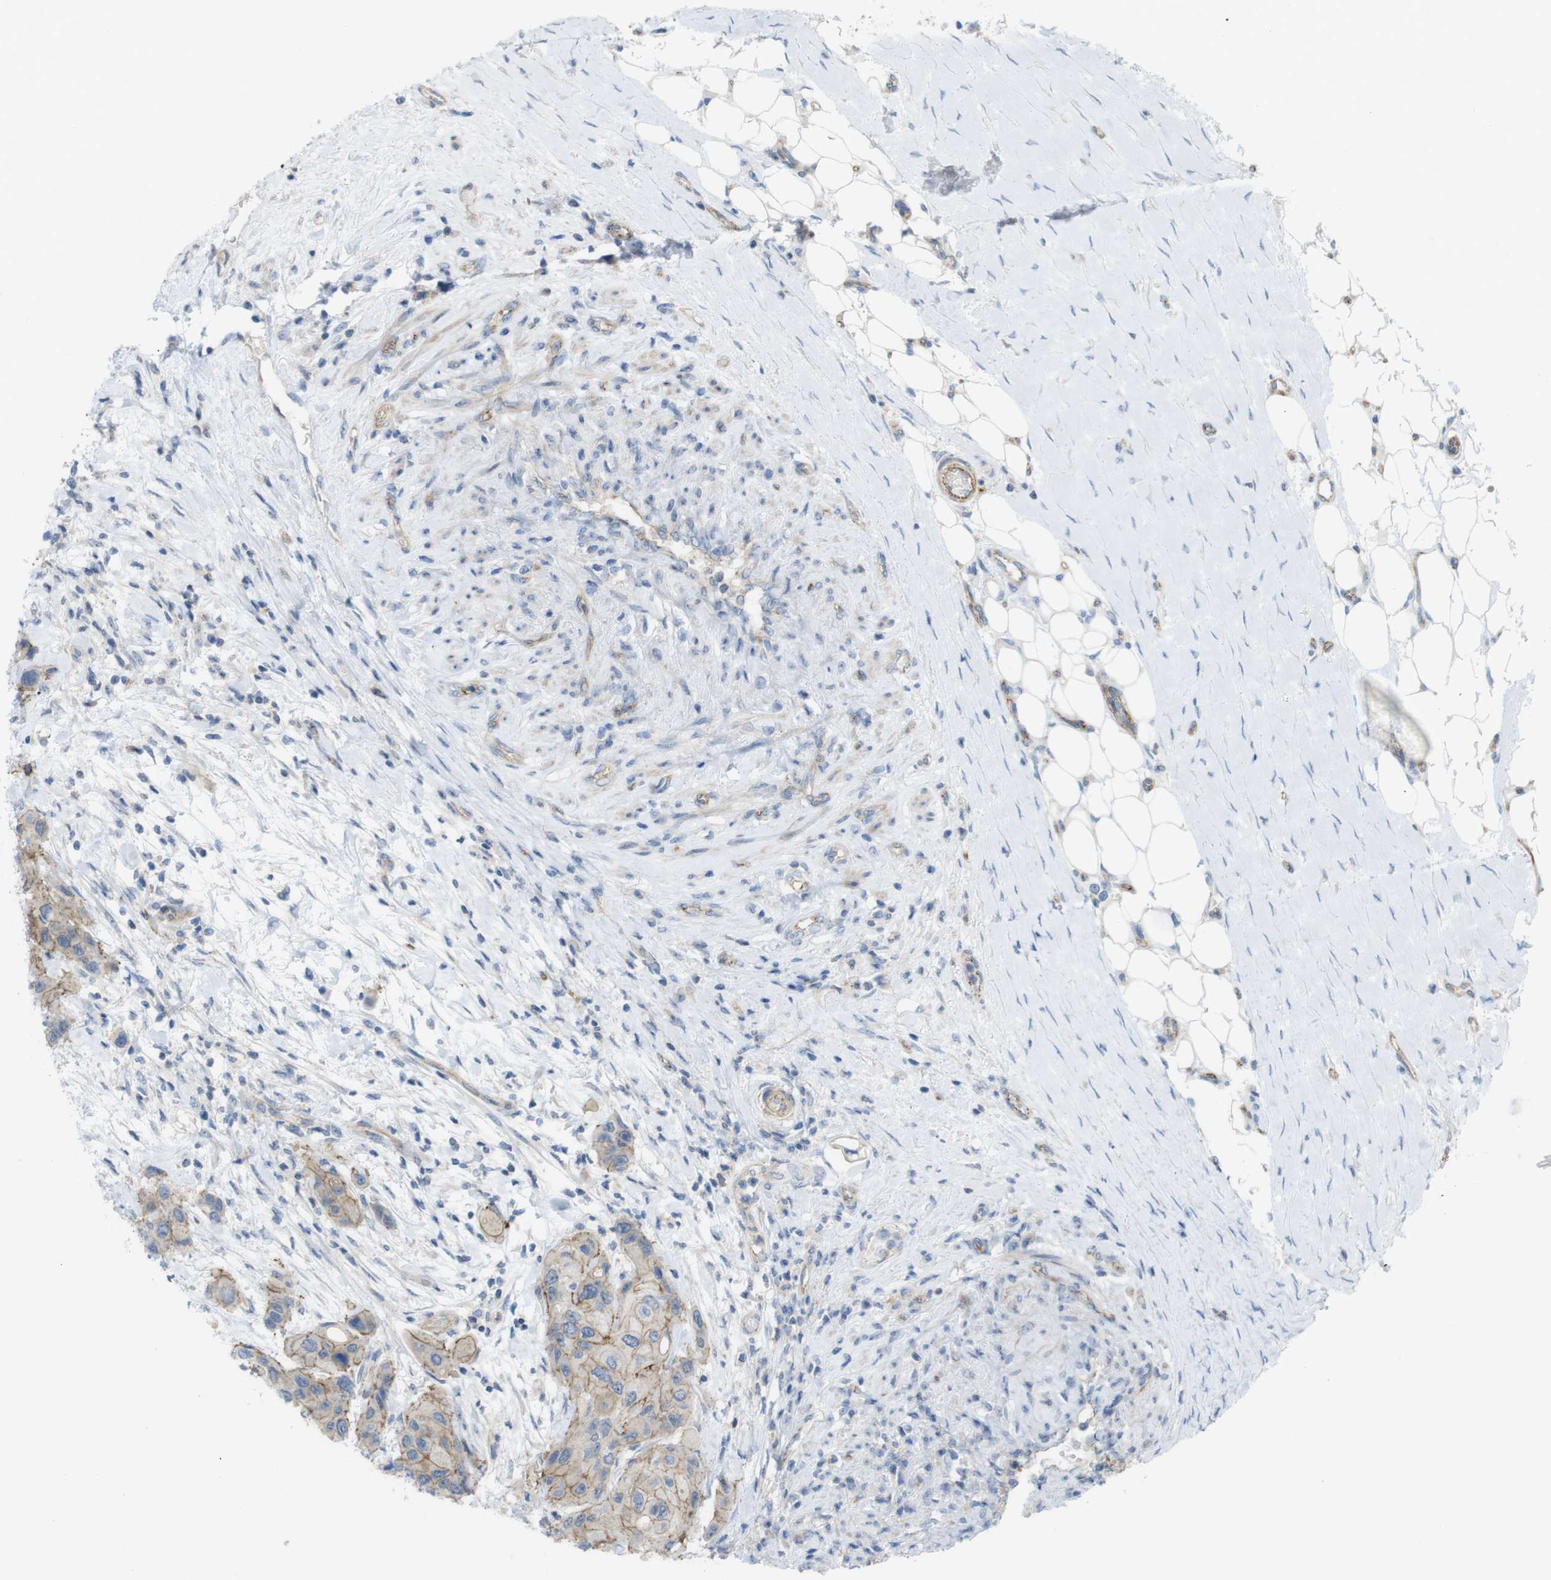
{"staining": {"intensity": "moderate", "quantity": "<25%", "location": "cytoplasmic/membranous"}, "tissue": "urothelial cancer", "cell_type": "Tumor cells", "image_type": "cancer", "snomed": [{"axis": "morphology", "description": "Urothelial carcinoma, High grade"}, {"axis": "topography", "description": "Urinary bladder"}], "caption": "About <25% of tumor cells in human high-grade urothelial carcinoma reveal moderate cytoplasmic/membranous protein staining as visualized by brown immunohistochemical staining.", "gene": "PREX2", "patient": {"sex": "female", "age": 56}}